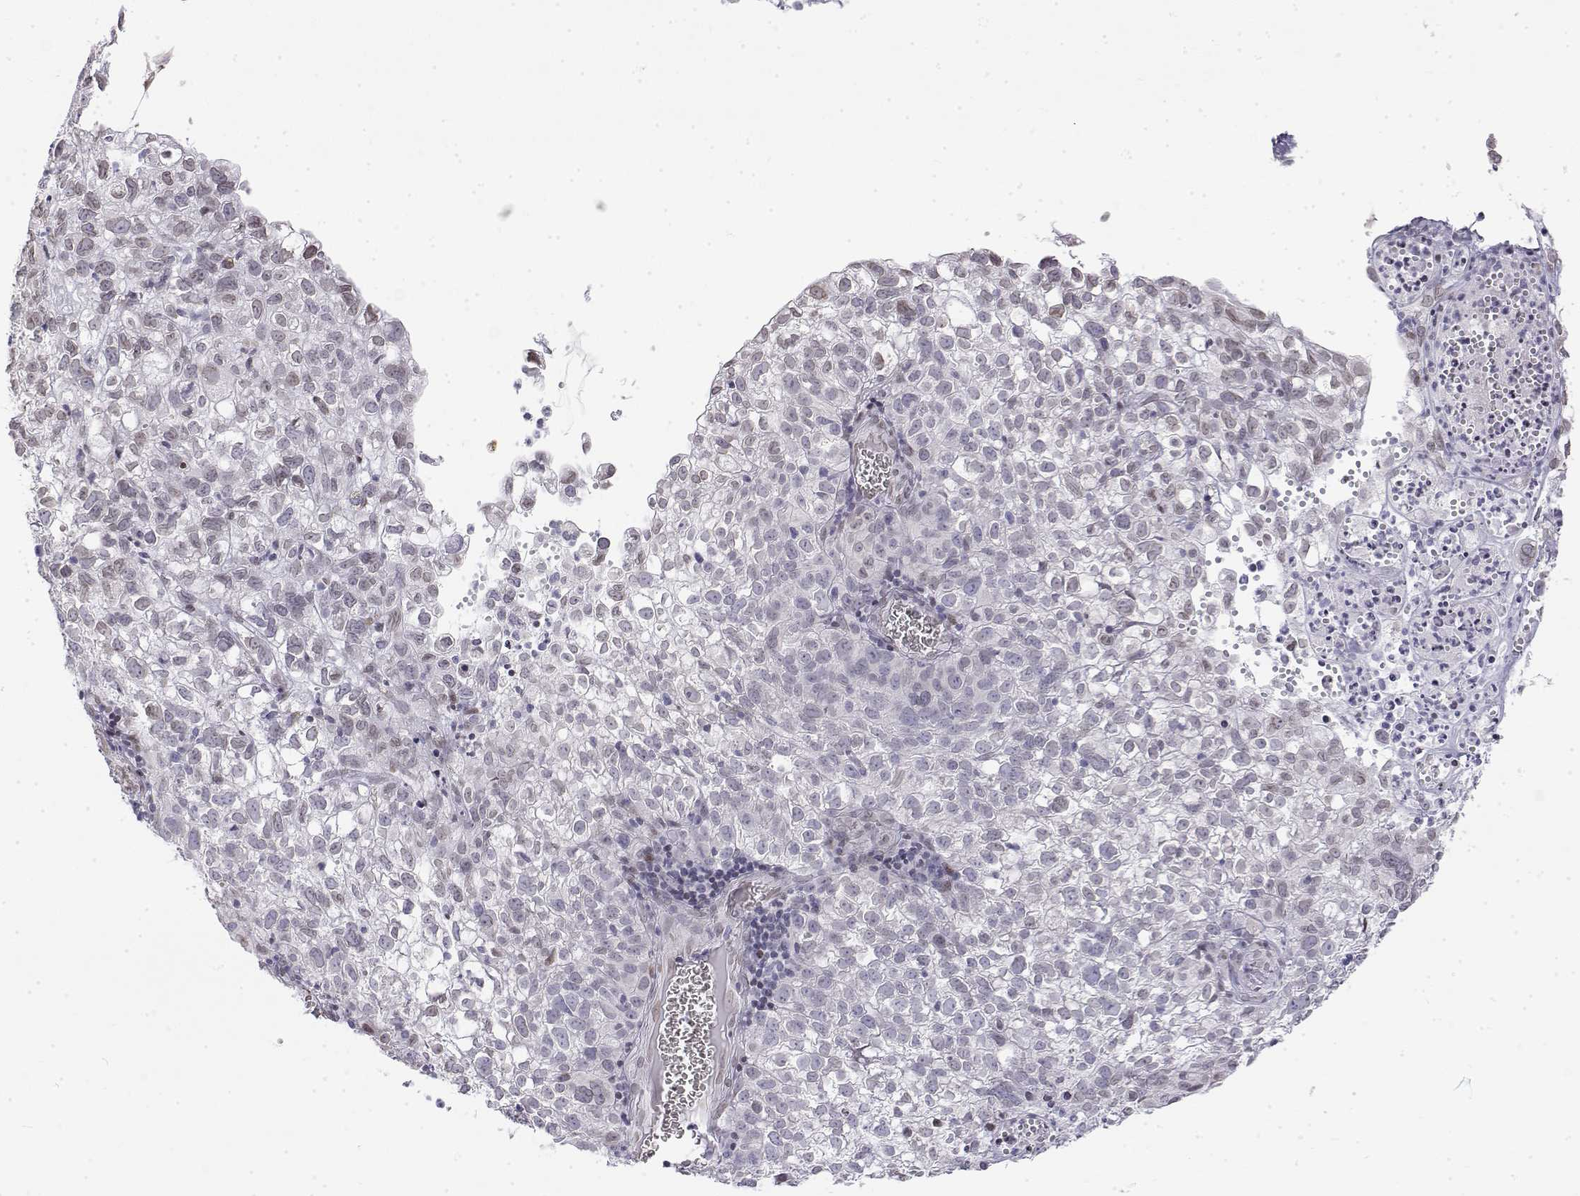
{"staining": {"intensity": "negative", "quantity": "none", "location": "none"}, "tissue": "cervical cancer", "cell_type": "Tumor cells", "image_type": "cancer", "snomed": [{"axis": "morphology", "description": "Squamous cell carcinoma, NOS"}, {"axis": "topography", "description": "Cervix"}], "caption": "DAB (3,3'-diaminobenzidine) immunohistochemical staining of cervical squamous cell carcinoma reveals no significant staining in tumor cells.", "gene": "ZNF532", "patient": {"sex": "female", "age": 55}}